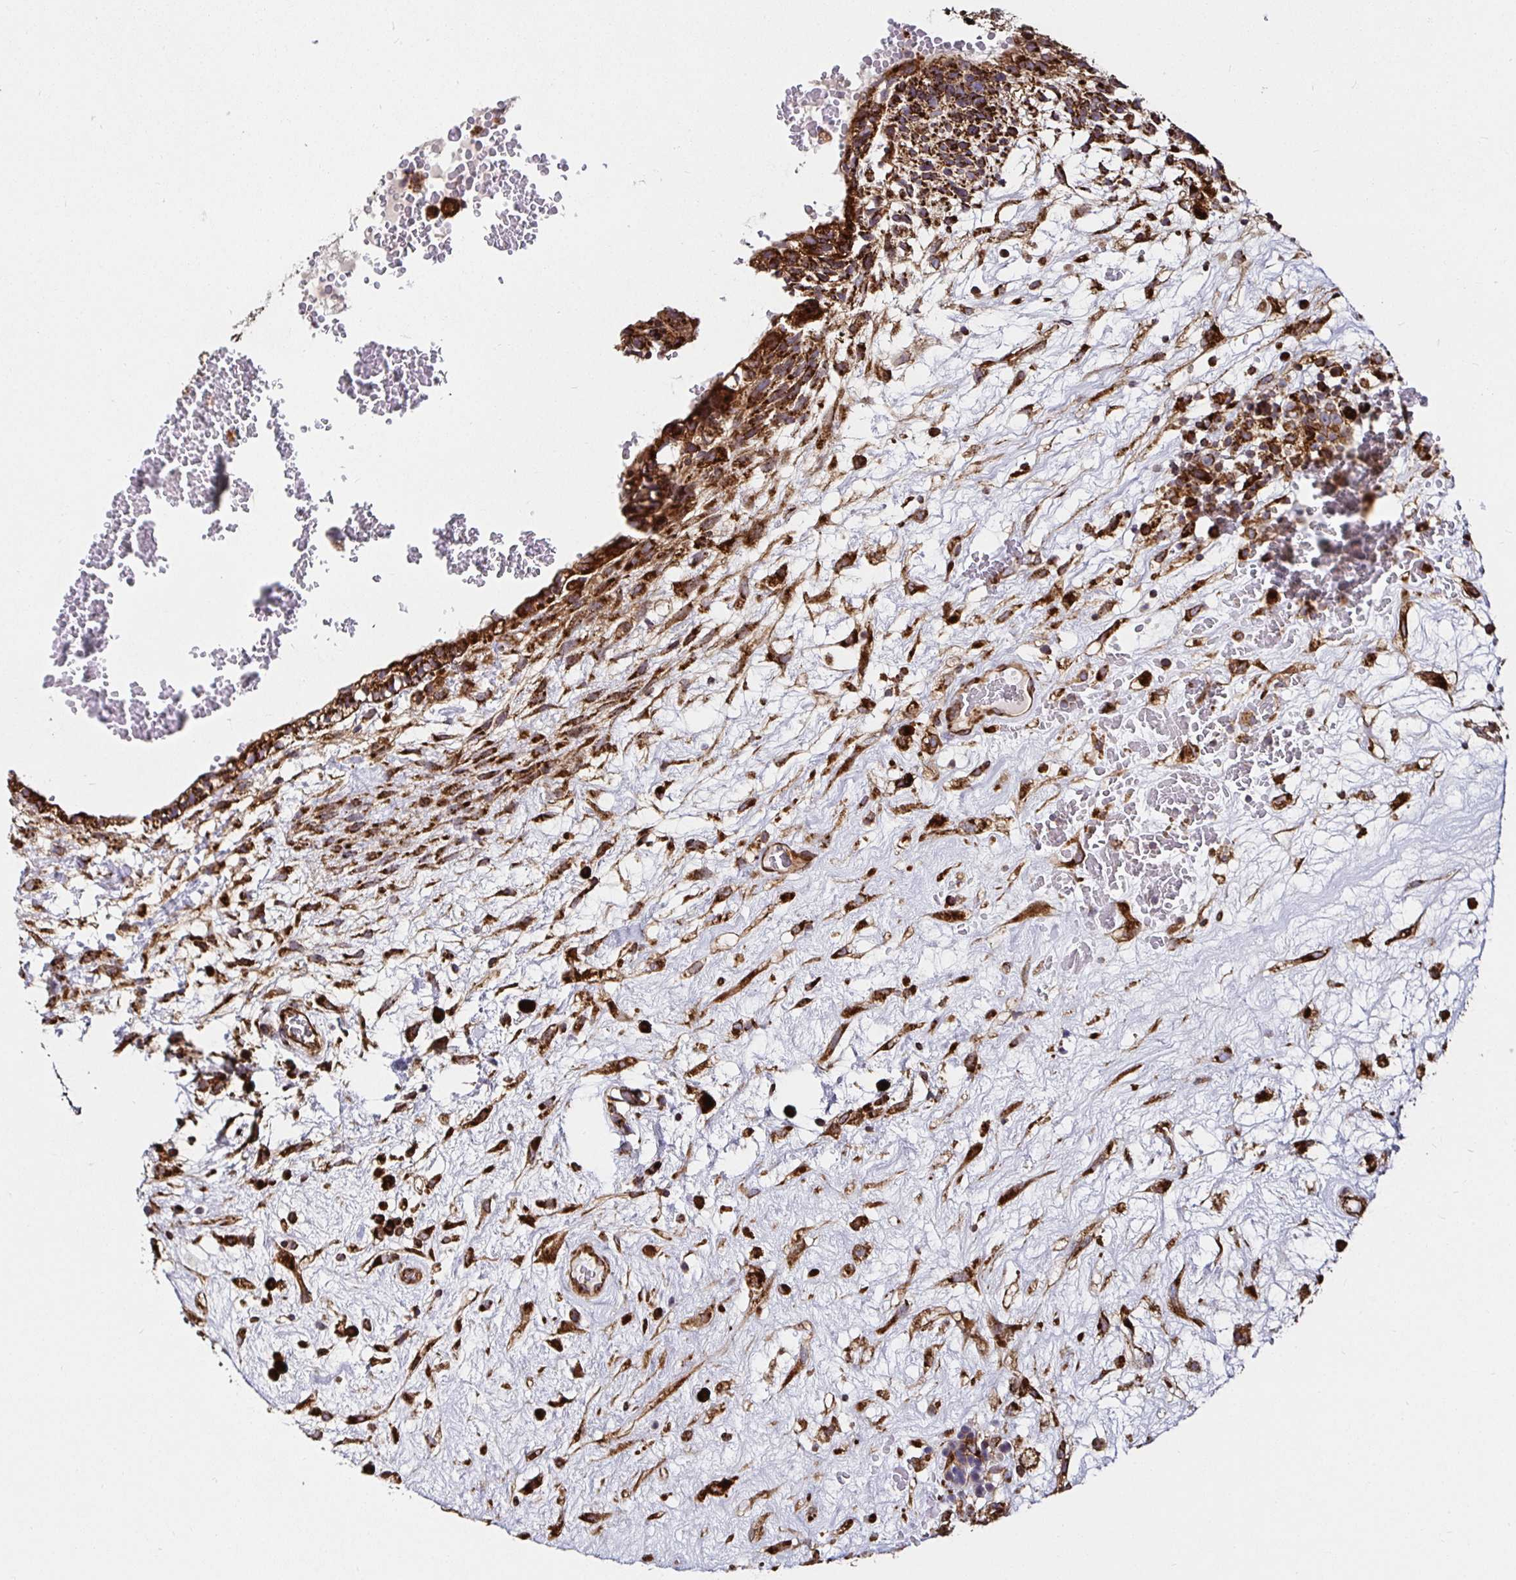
{"staining": {"intensity": "strong", "quantity": ">75%", "location": "cytoplasmic/membranous"}, "tissue": "testis cancer", "cell_type": "Tumor cells", "image_type": "cancer", "snomed": [{"axis": "morphology", "description": "Normal tissue, NOS"}, {"axis": "morphology", "description": "Carcinoma, Embryonal, NOS"}, {"axis": "topography", "description": "Testis"}], "caption": "Human embryonal carcinoma (testis) stained for a protein (brown) reveals strong cytoplasmic/membranous positive staining in approximately >75% of tumor cells.", "gene": "SMYD3", "patient": {"sex": "male", "age": 32}}